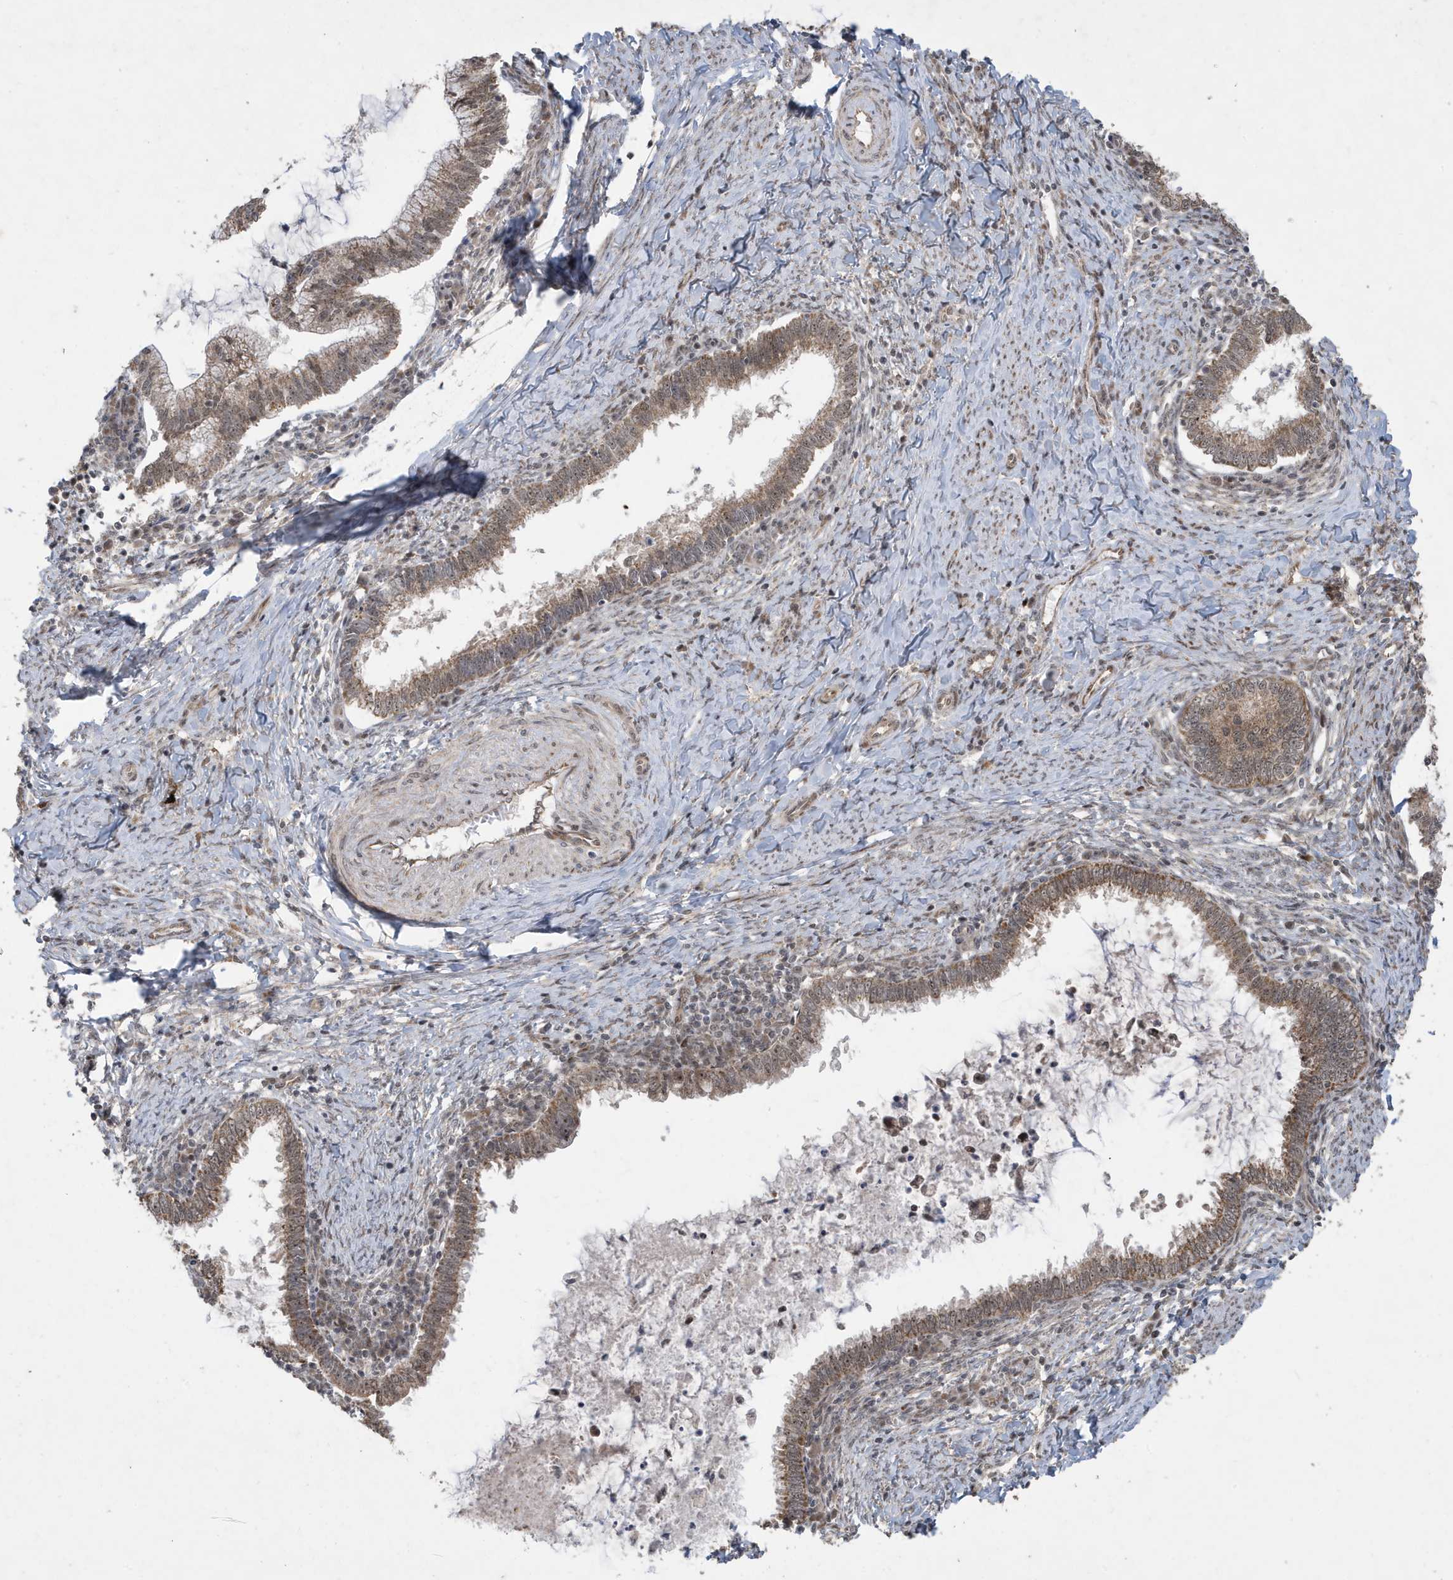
{"staining": {"intensity": "weak", "quantity": ">75%", "location": "cytoplasmic/membranous,nuclear"}, "tissue": "cervical cancer", "cell_type": "Tumor cells", "image_type": "cancer", "snomed": [{"axis": "morphology", "description": "Adenocarcinoma, NOS"}, {"axis": "topography", "description": "Cervix"}], "caption": "Protein expression analysis of human cervical cancer (adenocarcinoma) reveals weak cytoplasmic/membranous and nuclear positivity in about >75% of tumor cells. The protein of interest is shown in brown color, while the nuclei are stained blue.", "gene": "FAM9B", "patient": {"sex": "female", "age": 36}}